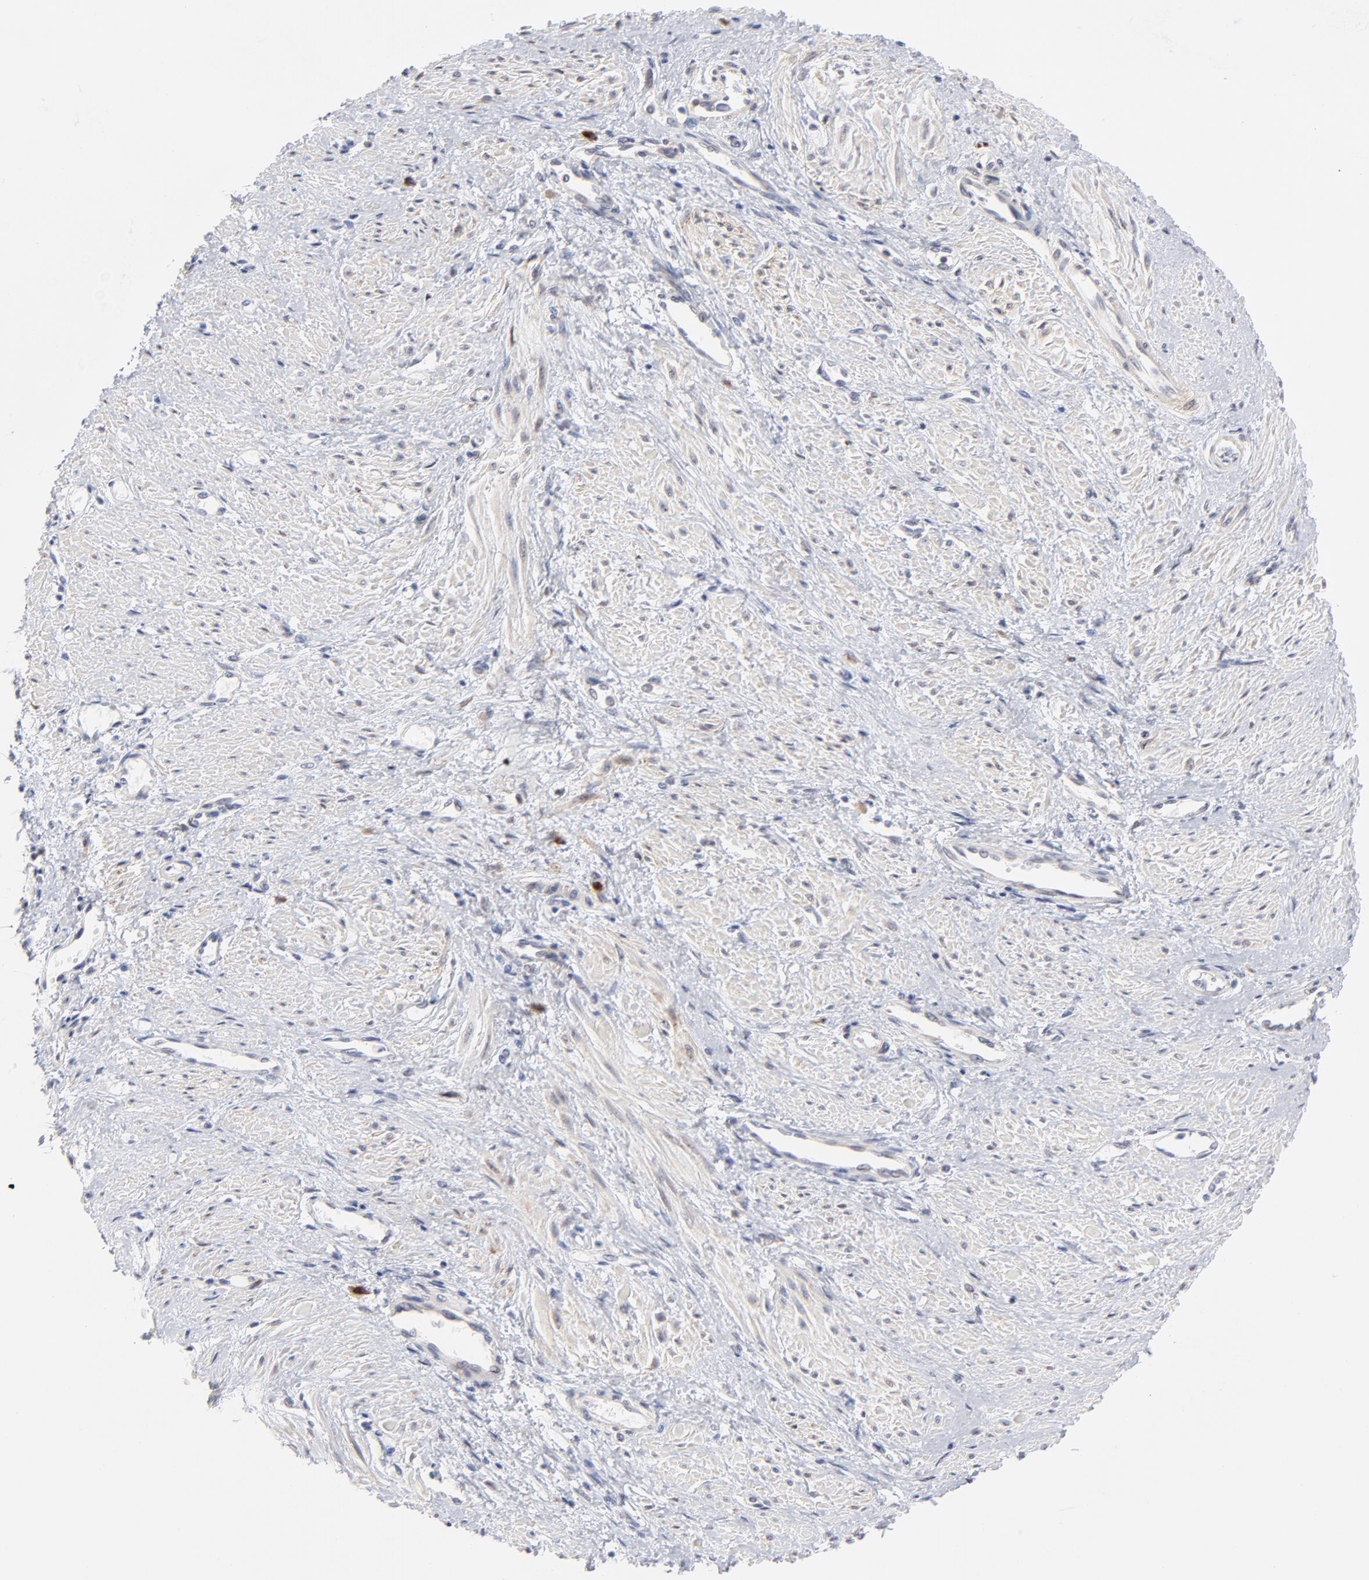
{"staining": {"intensity": "negative", "quantity": "none", "location": "none"}, "tissue": "smooth muscle", "cell_type": "Smooth muscle cells", "image_type": "normal", "snomed": [{"axis": "morphology", "description": "Normal tissue, NOS"}, {"axis": "topography", "description": "Smooth muscle"}, {"axis": "topography", "description": "Uterus"}], "caption": "This is an immunohistochemistry (IHC) image of benign human smooth muscle. There is no expression in smooth muscle cells.", "gene": "NBN", "patient": {"sex": "female", "age": 39}}